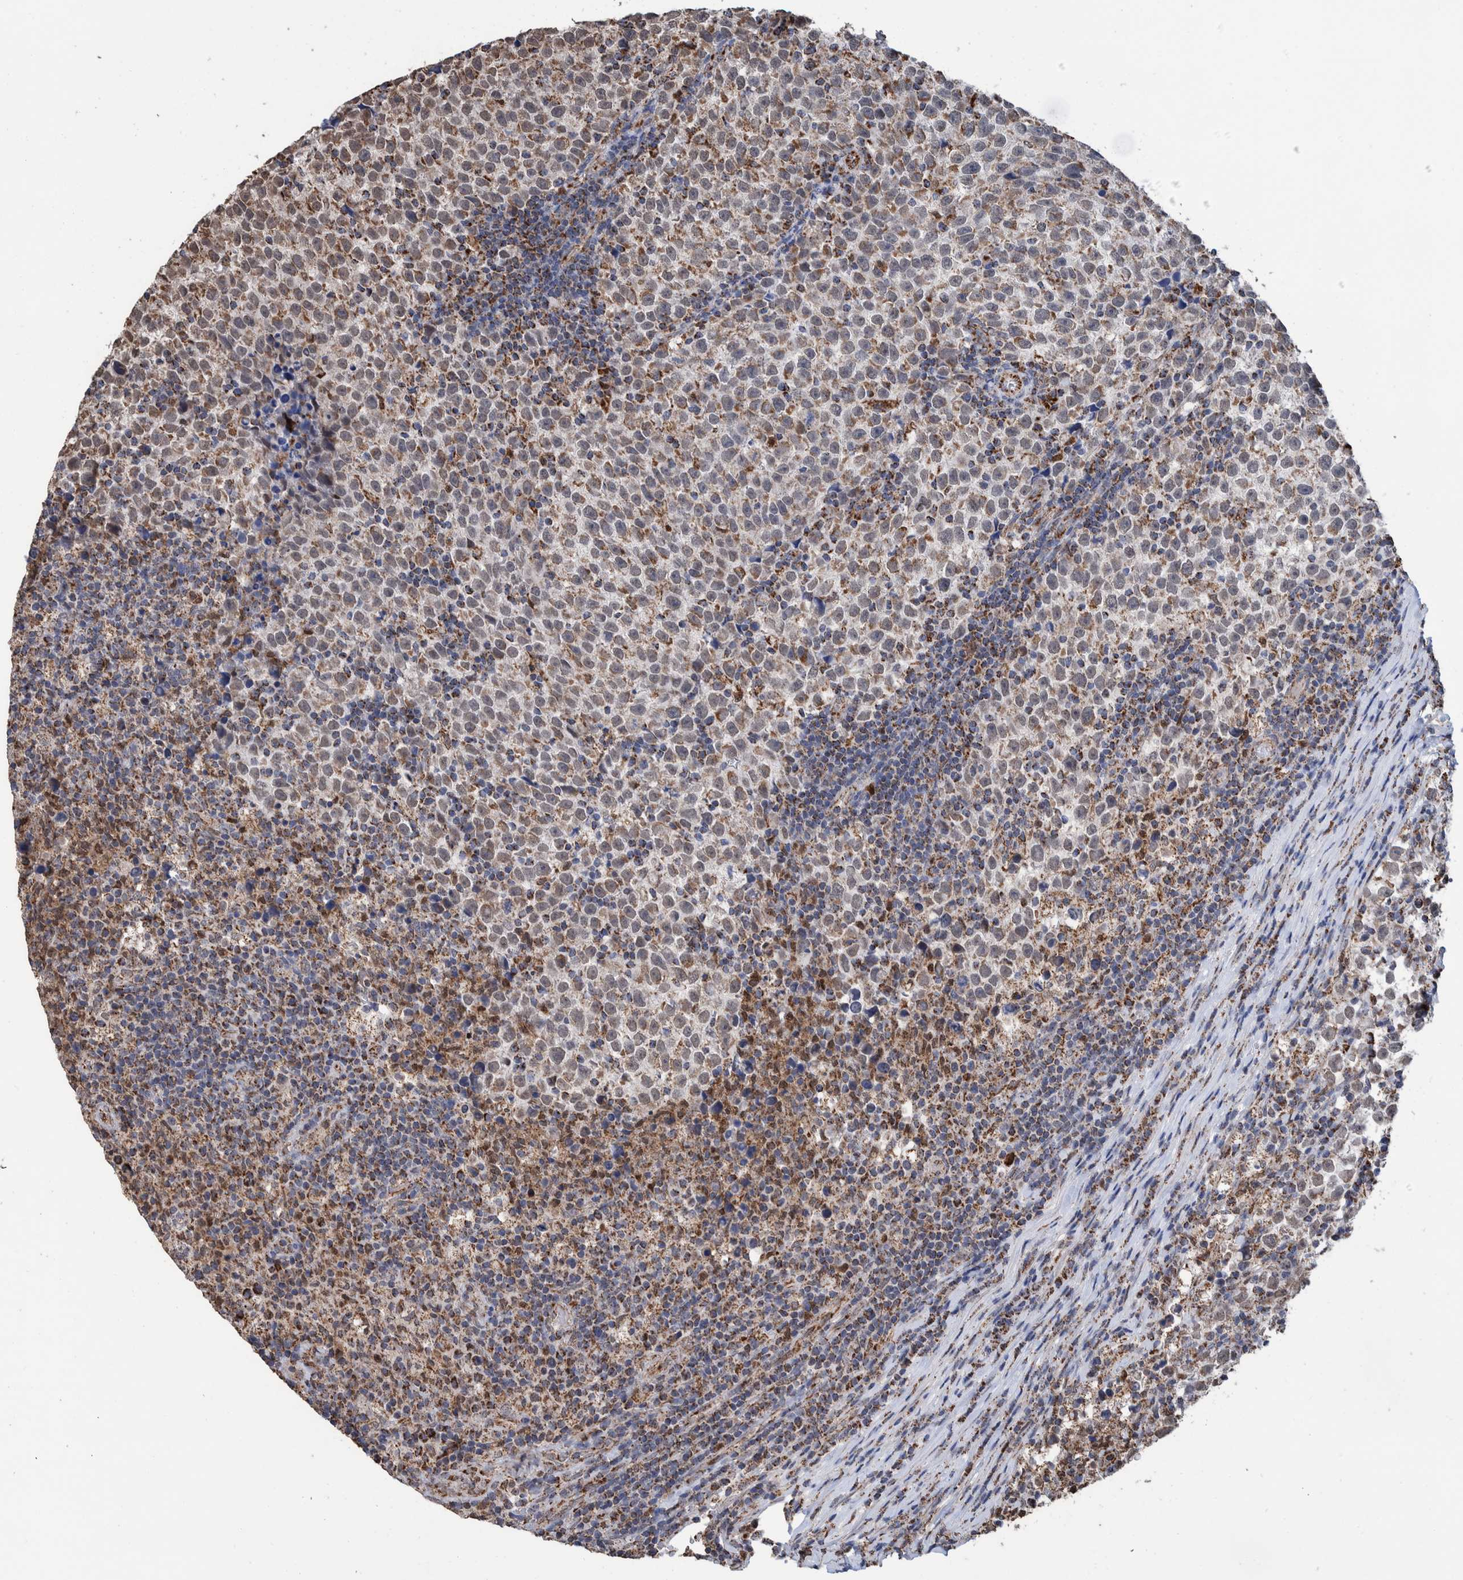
{"staining": {"intensity": "moderate", "quantity": "<25%", "location": "cytoplasmic/membranous"}, "tissue": "testis cancer", "cell_type": "Tumor cells", "image_type": "cancer", "snomed": [{"axis": "morphology", "description": "Normal tissue, NOS"}, {"axis": "morphology", "description": "Seminoma, NOS"}, {"axis": "topography", "description": "Testis"}], "caption": "This photomicrograph reveals immunohistochemistry (IHC) staining of testis cancer, with low moderate cytoplasmic/membranous positivity in approximately <25% of tumor cells.", "gene": "DECR1", "patient": {"sex": "male", "age": 43}}